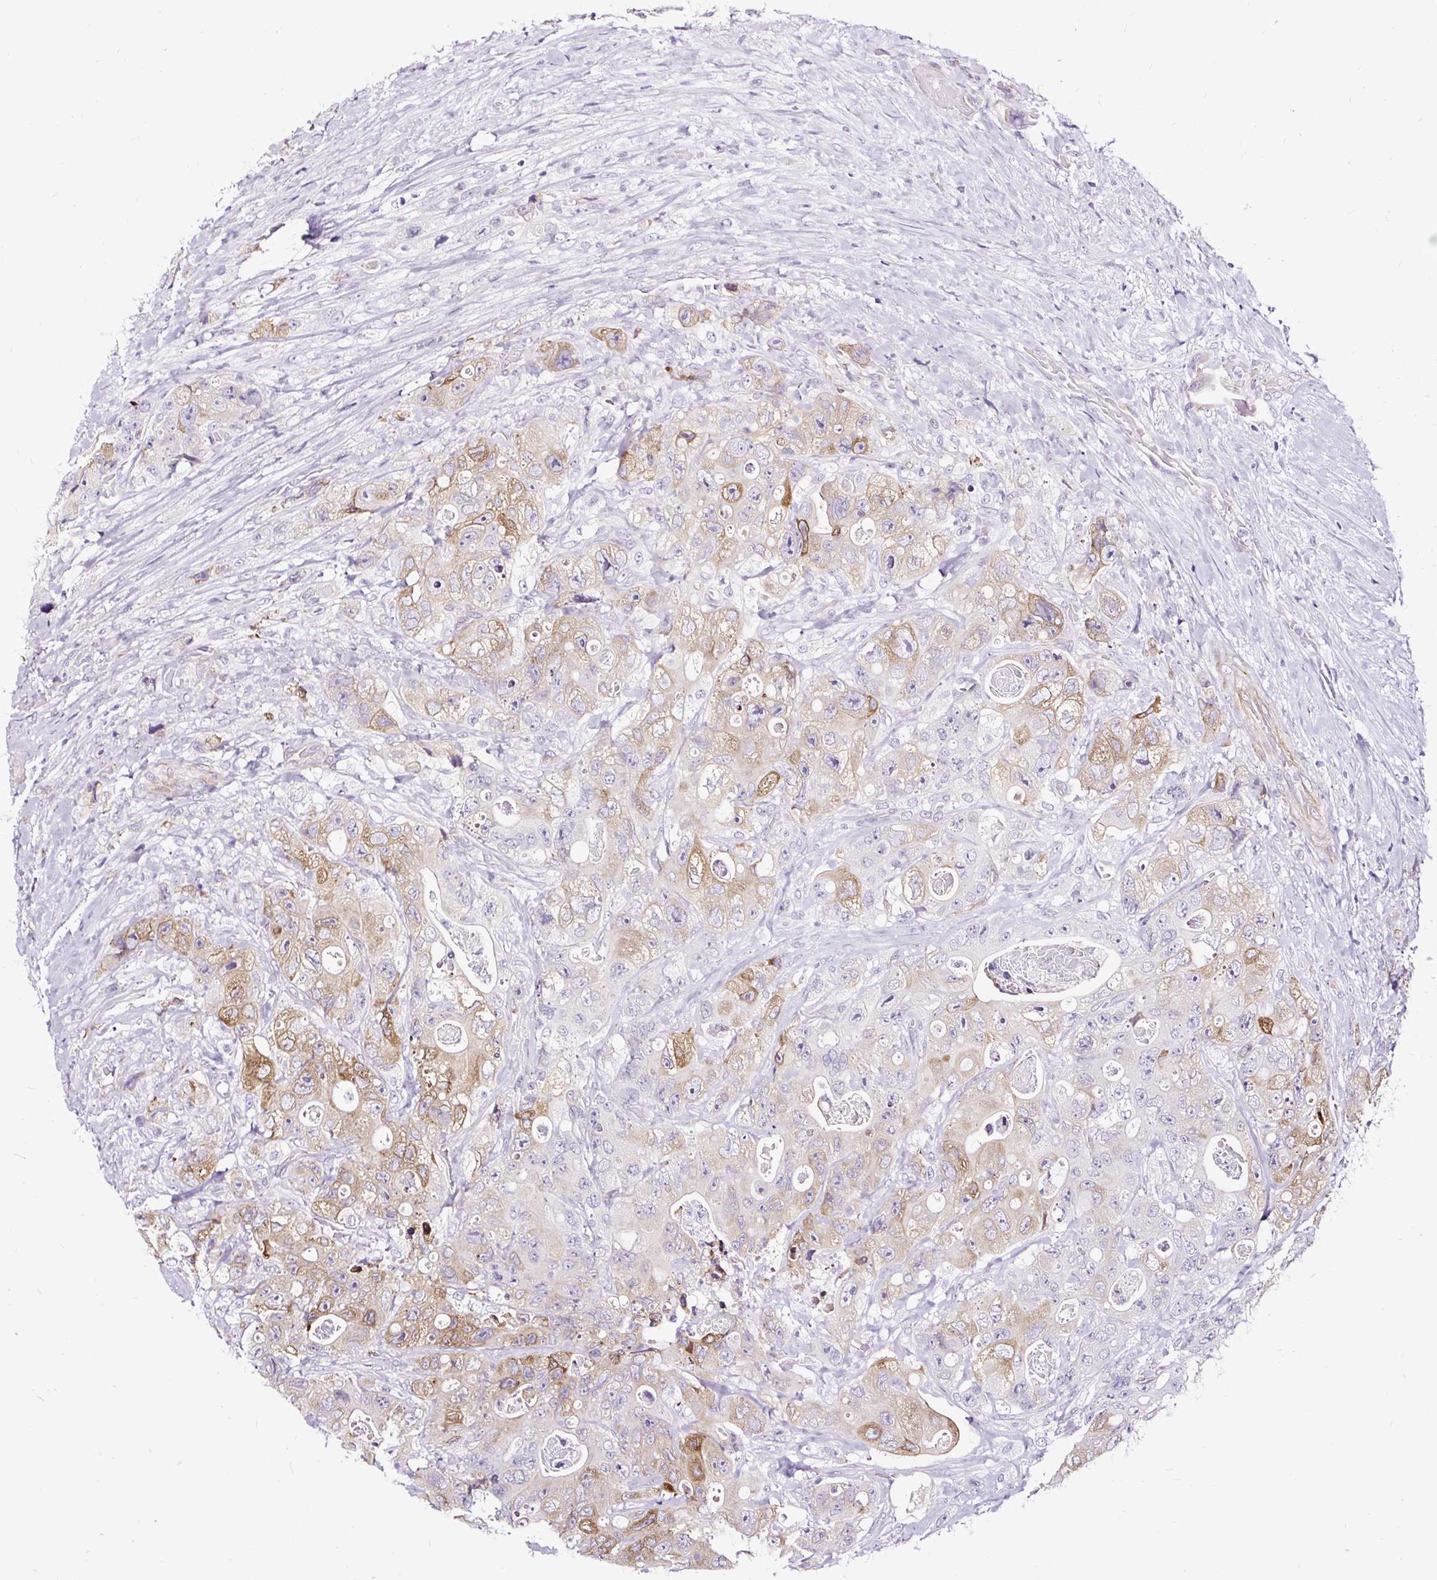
{"staining": {"intensity": "moderate", "quantity": "25%-75%", "location": "cytoplasmic/membranous"}, "tissue": "colorectal cancer", "cell_type": "Tumor cells", "image_type": "cancer", "snomed": [{"axis": "morphology", "description": "Adenocarcinoma, NOS"}, {"axis": "topography", "description": "Colon"}], "caption": "Colorectal cancer (adenocarcinoma) was stained to show a protein in brown. There is medium levels of moderate cytoplasmic/membranous positivity in approximately 25%-75% of tumor cells. Using DAB (brown) and hematoxylin (blue) stains, captured at high magnification using brightfield microscopy.", "gene": "SLC7A8", "patient": {"sex": "female", "age": 46}}